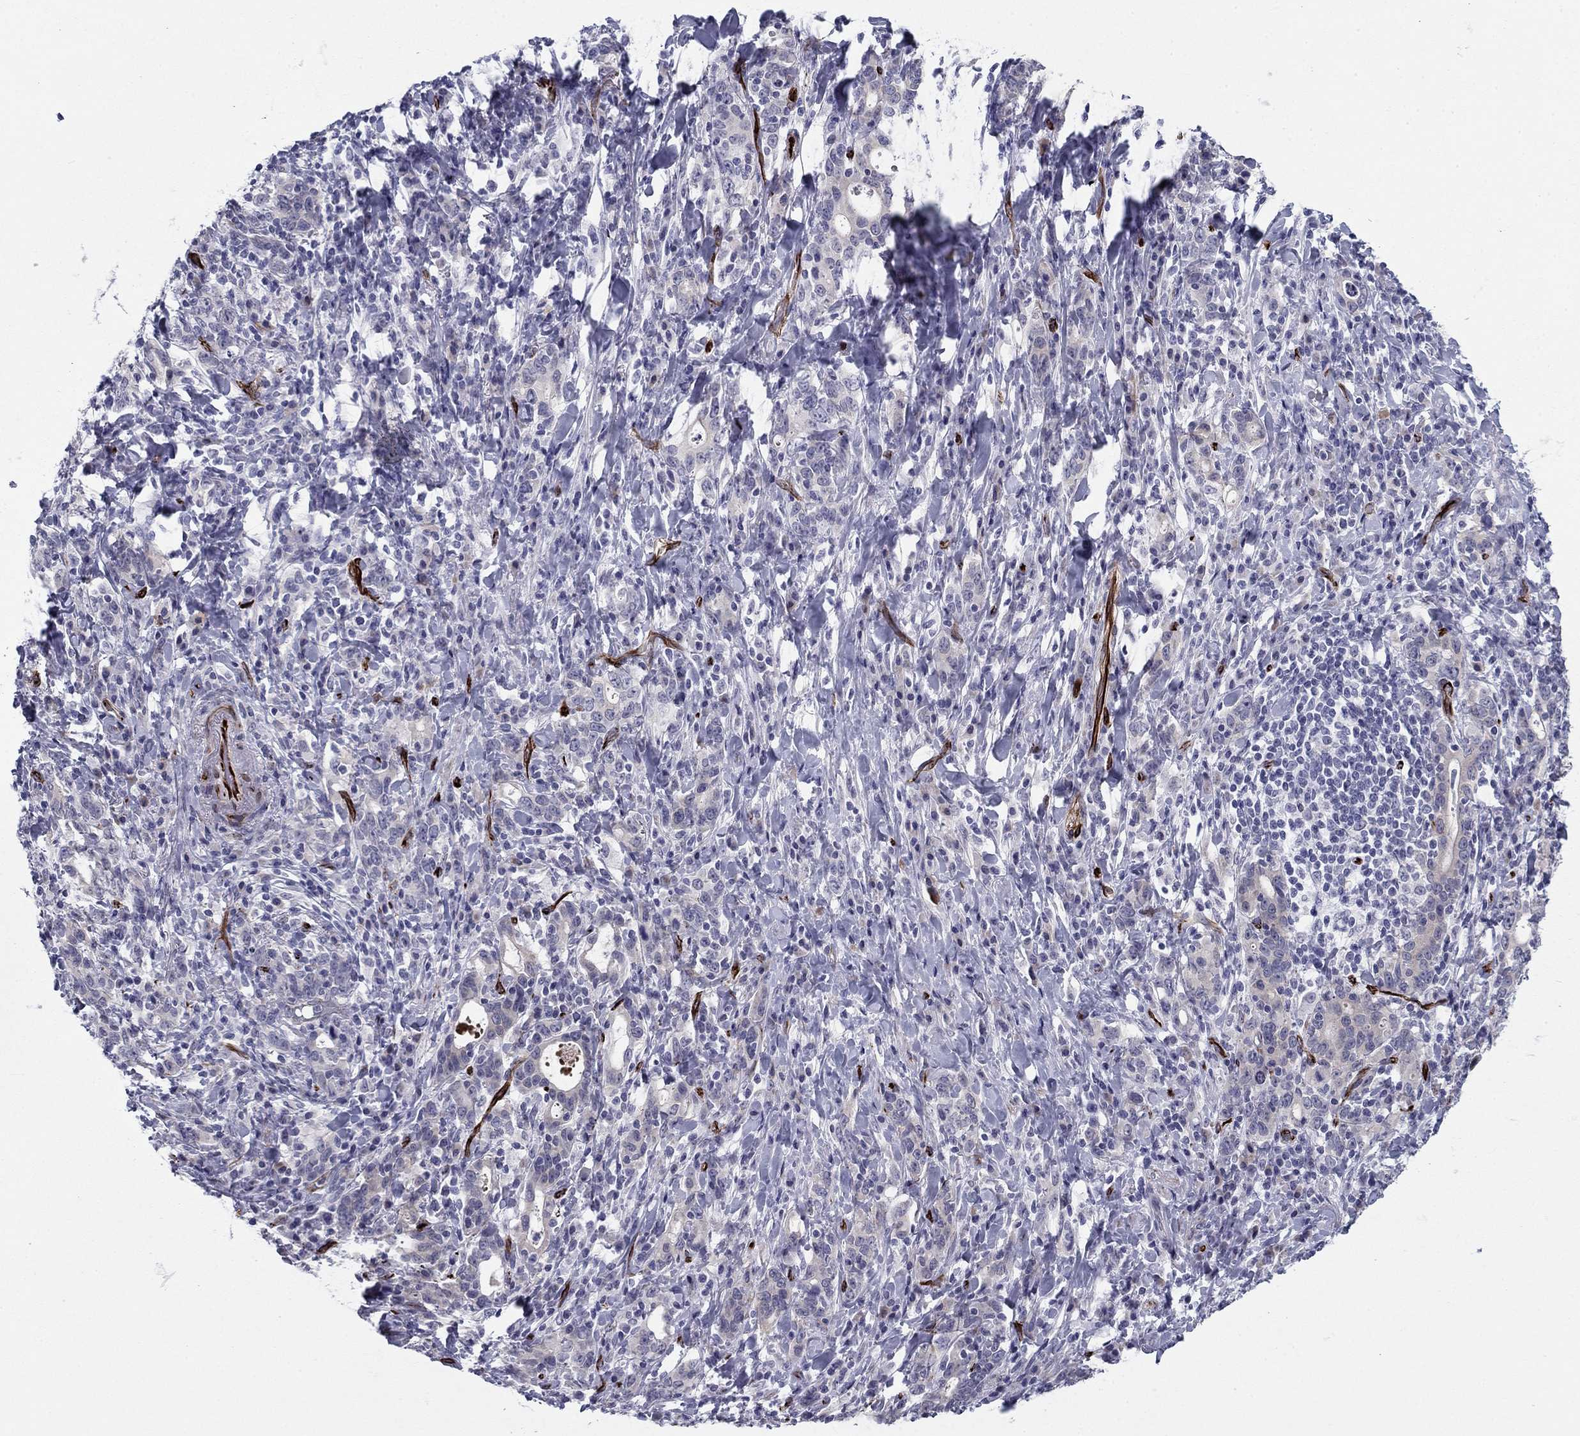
{"staining": {"intensity": "negative", "quantity": "none", "location": "none"}, "tissue": "stomach cancer", "cell_type": "Tumor cells", "image_type": "cancer", "snomed": [{"axis": "morphology", "description": "Adenocarcinoma, NOS"}, {"axis": "topography", "description": "Stomach"}], "caption": "Immunohistochemistry (IHC) photomicrograph of neoplastic tissue: stomach adenocarcinoma stained with DAB (3,3'-diaminobenzidine) reveals no significant protein expression in tumor cells.", "gene": "ANKS4B", "patient": {"sex": "male", "age": 79}}